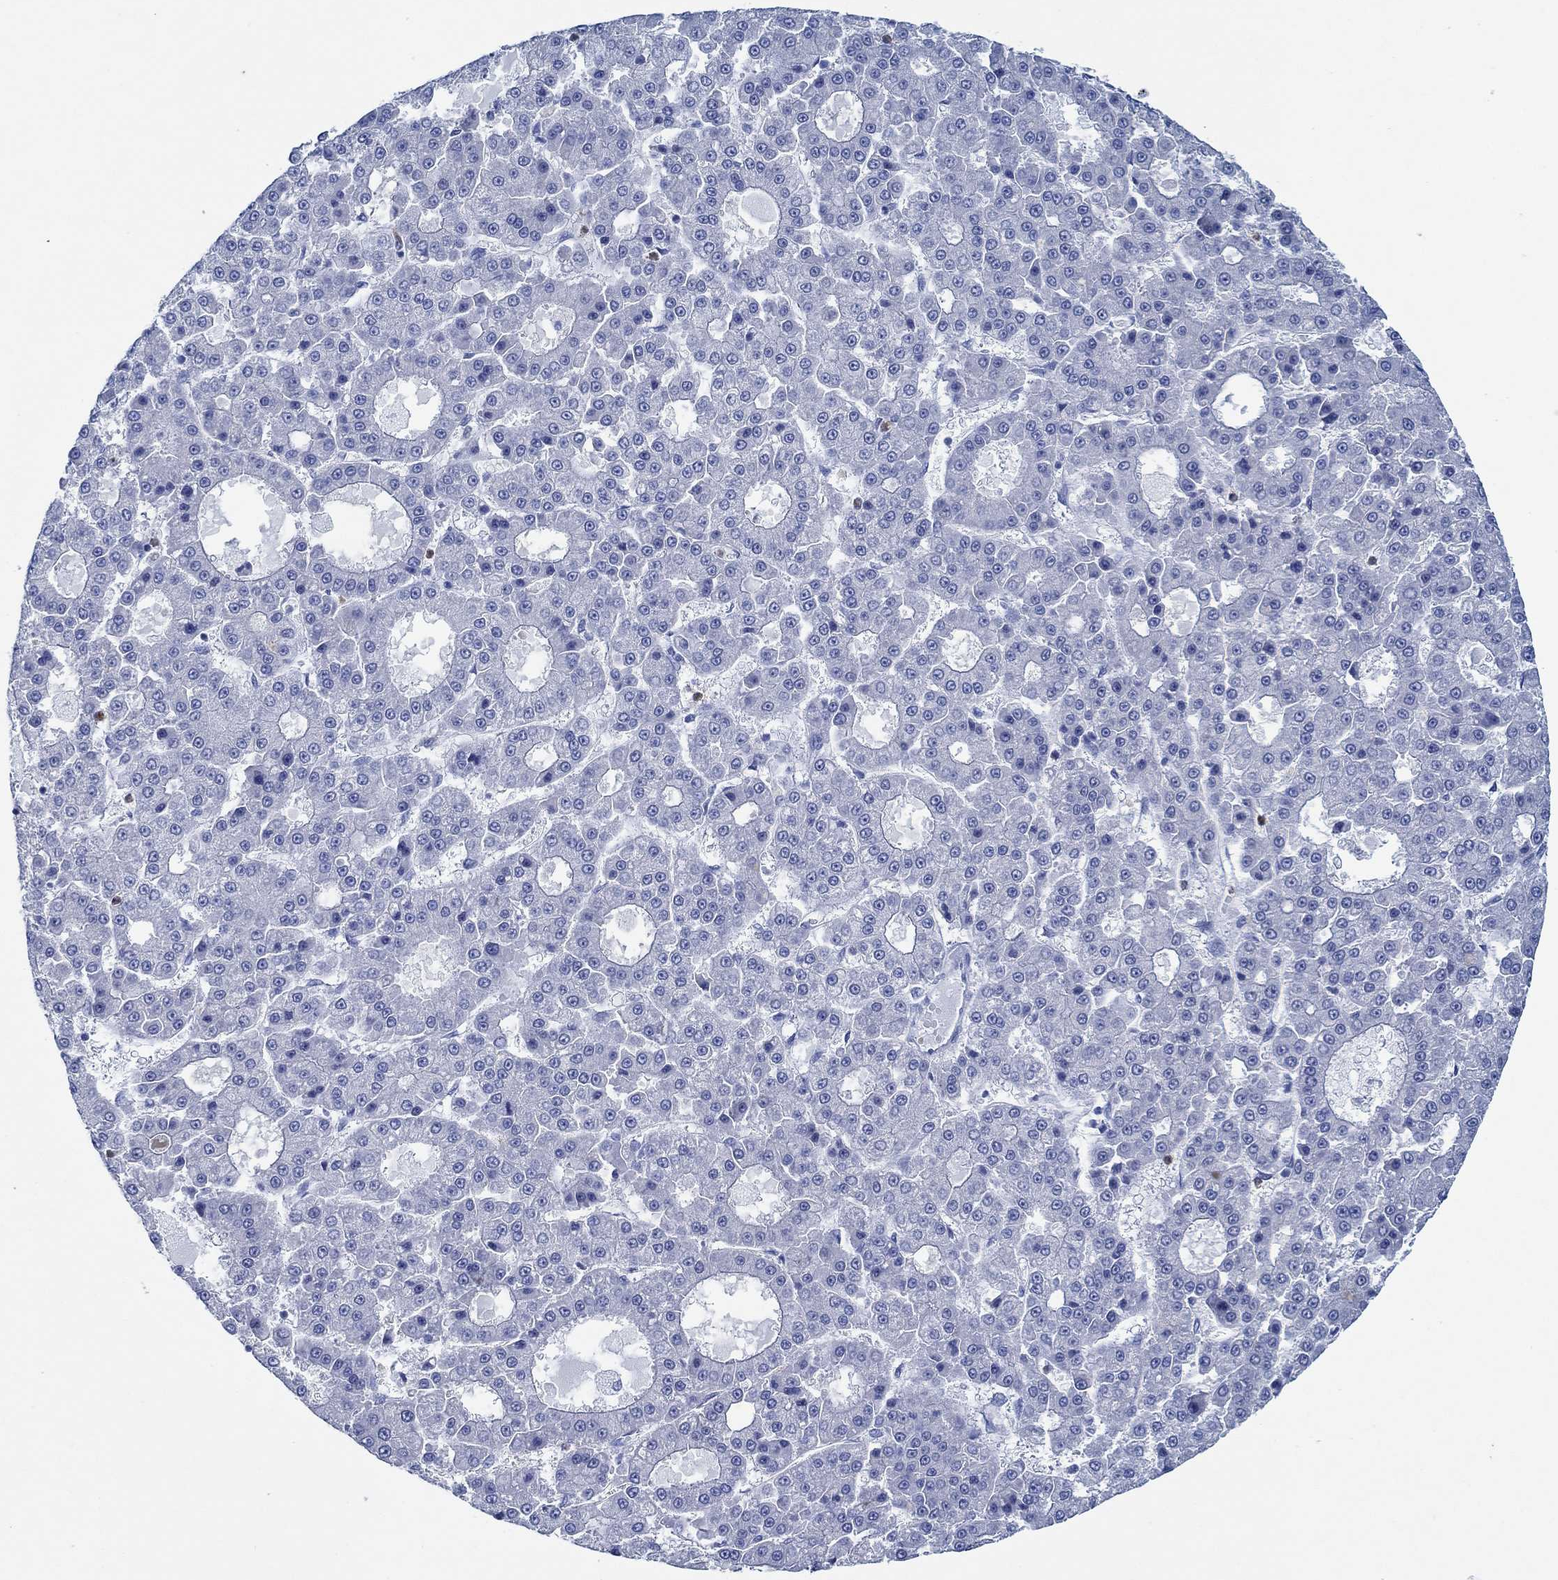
{"staining": {"intensity": "negative", "quantity": "none", "location": "none"}, "tissue": "liver cancer", "cell_type": "Tumor cells", "image_type": "cancer", "snomed": [{"axis": "morphology", "description": "Carcinoma, Hepatocellular, NOS"}, {"axis": "topography", "description": "Liver"}], "caption": "Immunohistochemical staining of human hepatocellular carcinoma (liver) exhibits no significant expression in tumor cells. The staining is performed using DAB brown chromogen with nuclei counter-stained in using hematoxylin.", "gene": "ZNF671", "patient": {"sex": "male", "age": 70}}